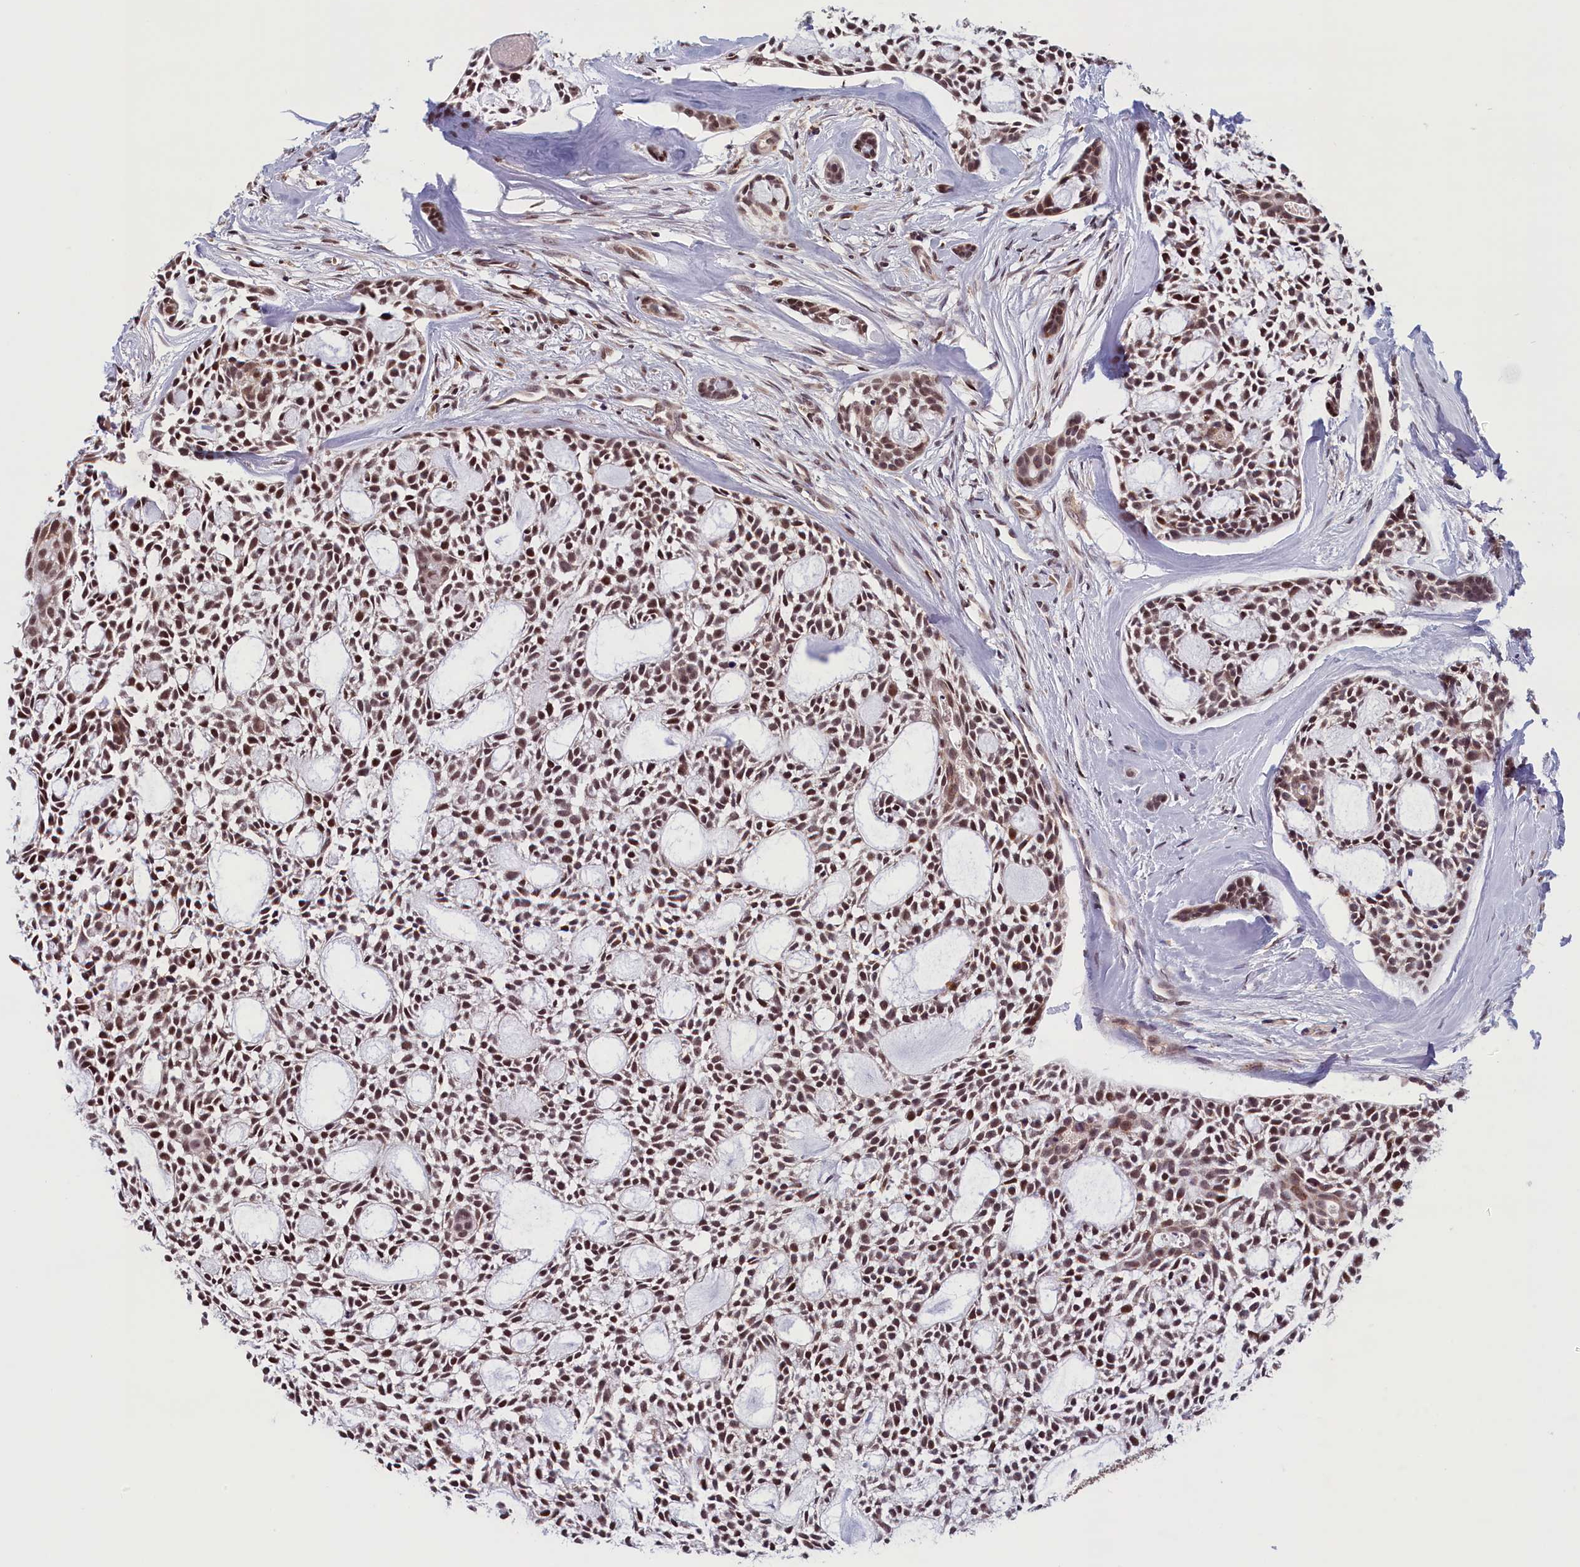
{"staining": {"intensity": "moderate", "quantity": ">75%", "location": "nuclear"}, "tissue": "head and neck cancer", "cell_type": "Tumor cells", "image_type": "cancer", "snomed": [{"axis": "morphology", "description": "Adenocarcinoma, NOS"}, {"axis": "topography", "description": "Subcutis"}, {"axis": "topography", "description": "Head-Neck"}], "caption": "IHC image of adenocarcinoma (head and neck) stained for a protein (brown), which displays medium levels of moderate nuclear staining in about >75% of tumor cells.", "gene": "KCNK6", "patient": {"sex": "female", "age": 73}}